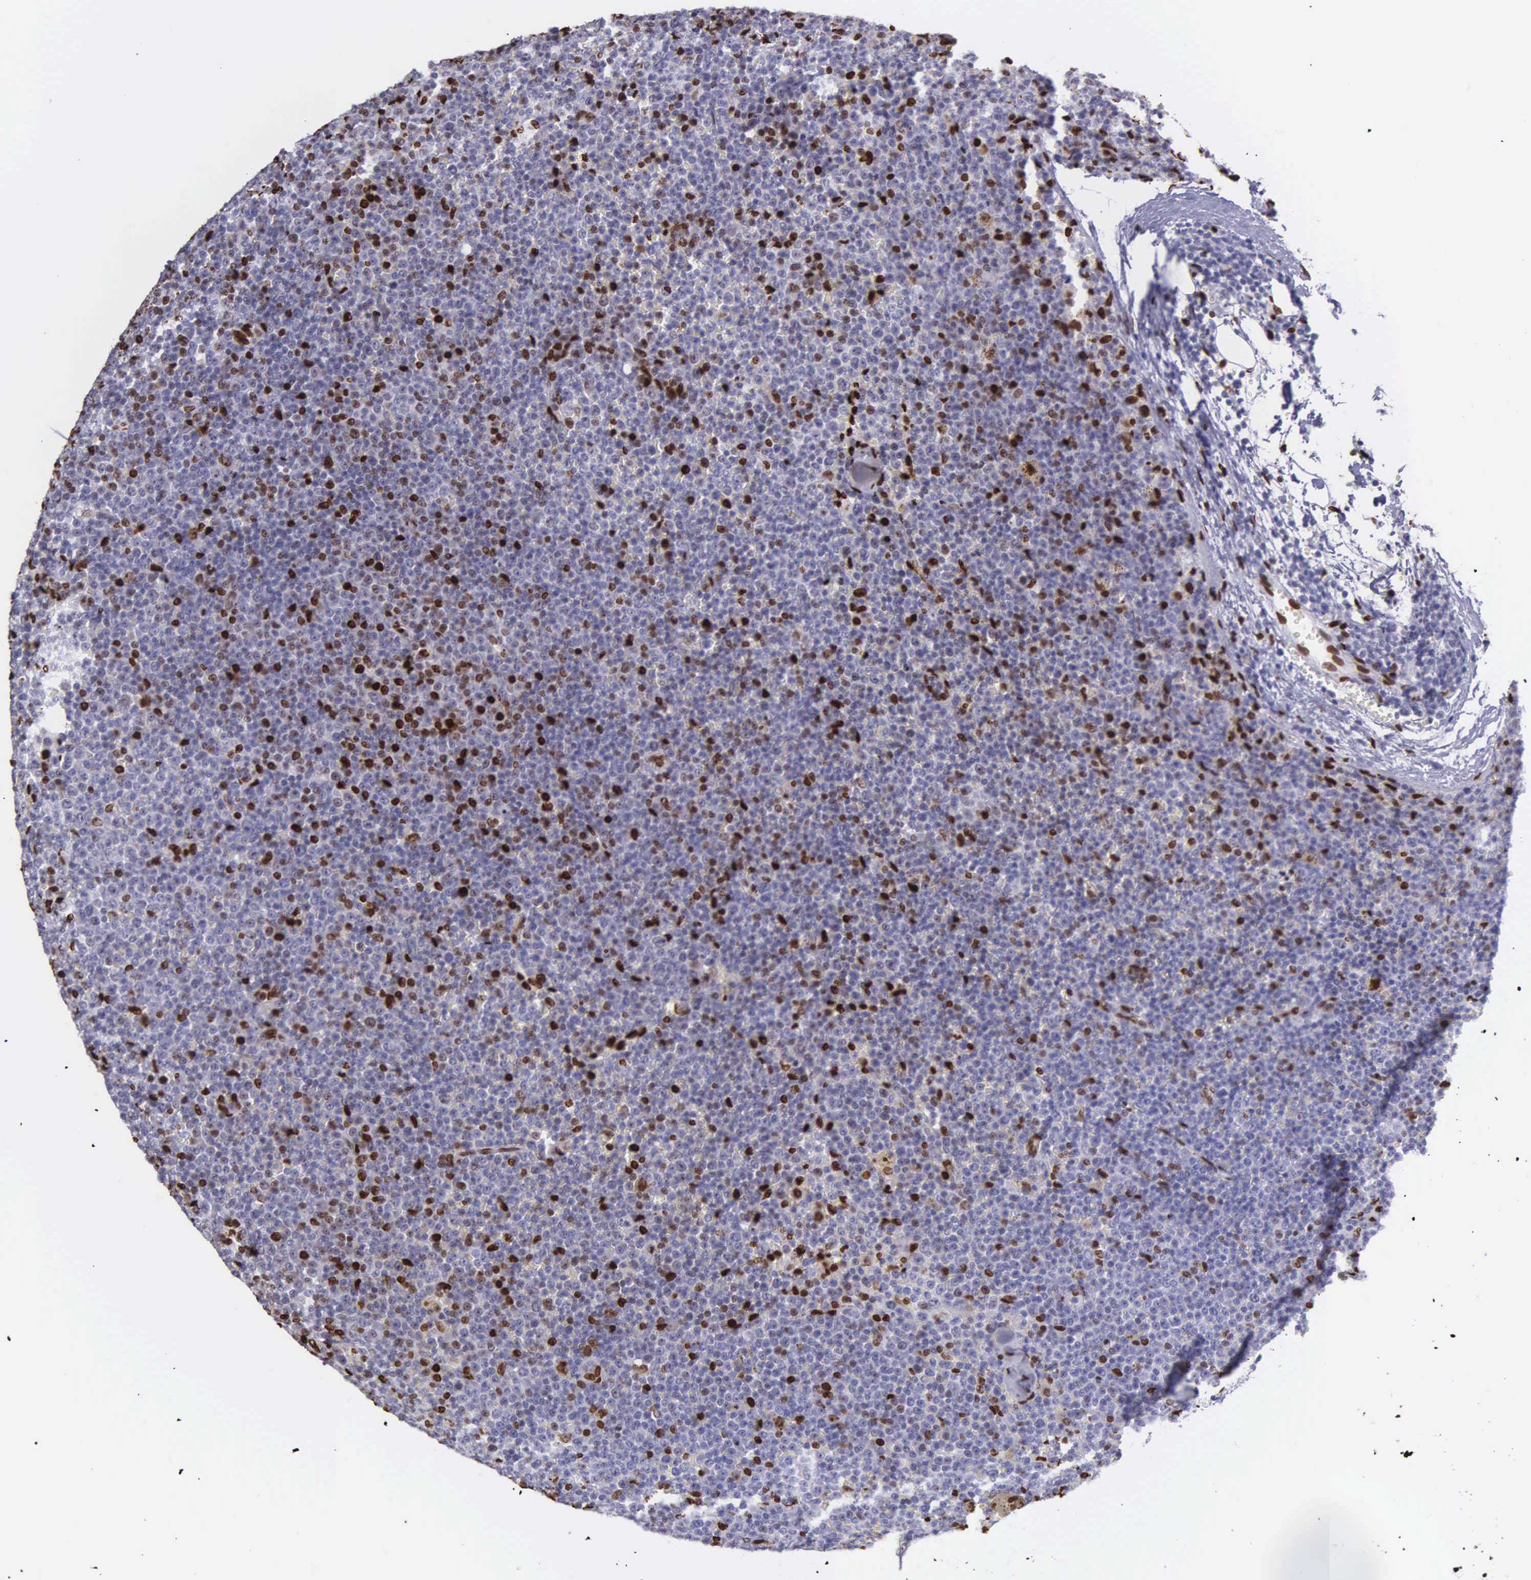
{"staining": {"intensity": "strong", "quantity": "<25%", "location": "nuclear"}, "tissue": "lymphoma", "cell_type": "Tumor cells", "image_type": "cancer", "snomed": [{"axis": "morphology", "description": "Malignant lymphoma, non-Hodgkin's type, Low grade"}, {"axis": "topography", "description": "Lymph node"}], "caption": "Tumor cells demonstrate medium levels of strong nuclear staining in about <25% of cells in malignant lymphoma, non-Hodgkin's type (low-grade).", "gene": "H1-0", "patient": {"sex": "male", "age": 50}}